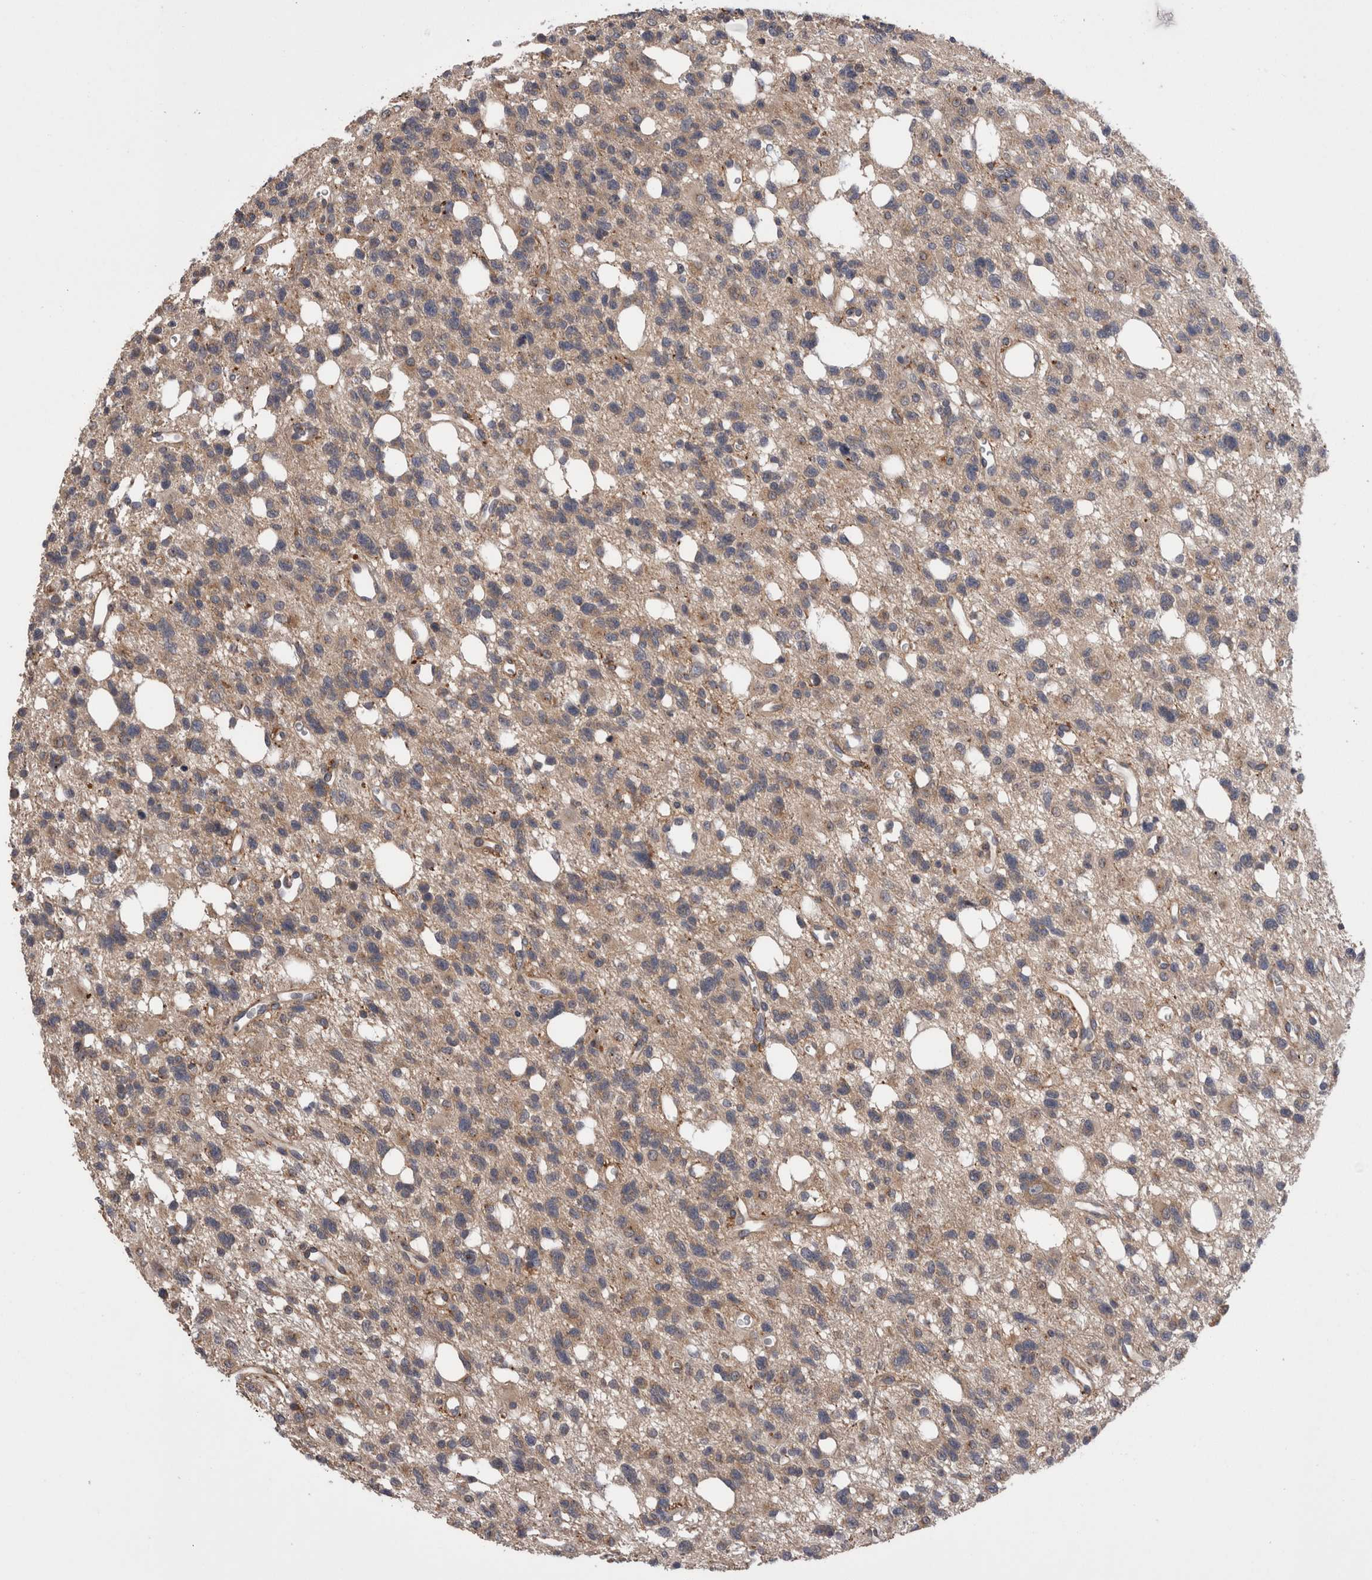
{"staining": {"intensity": "weak", "quantity": ">75%", "location": "cytoplasmic/membranous"}, "tissue": "glioma", "cell_type": "Tumor cells", "image_type": "cancer", "snomed": [{"axis": "morphology", "description": "Glioma, malignant, High grade"}, {"axis": "topography", "description": "Brain"}], "caption": "Immunohistochemical staining of glioma reveals weak cytoplasmic/membranous protein expression in about >75% of tumor cells.", "gene": "DCTN6", "patient": {"sex": "female", "age": 62}}